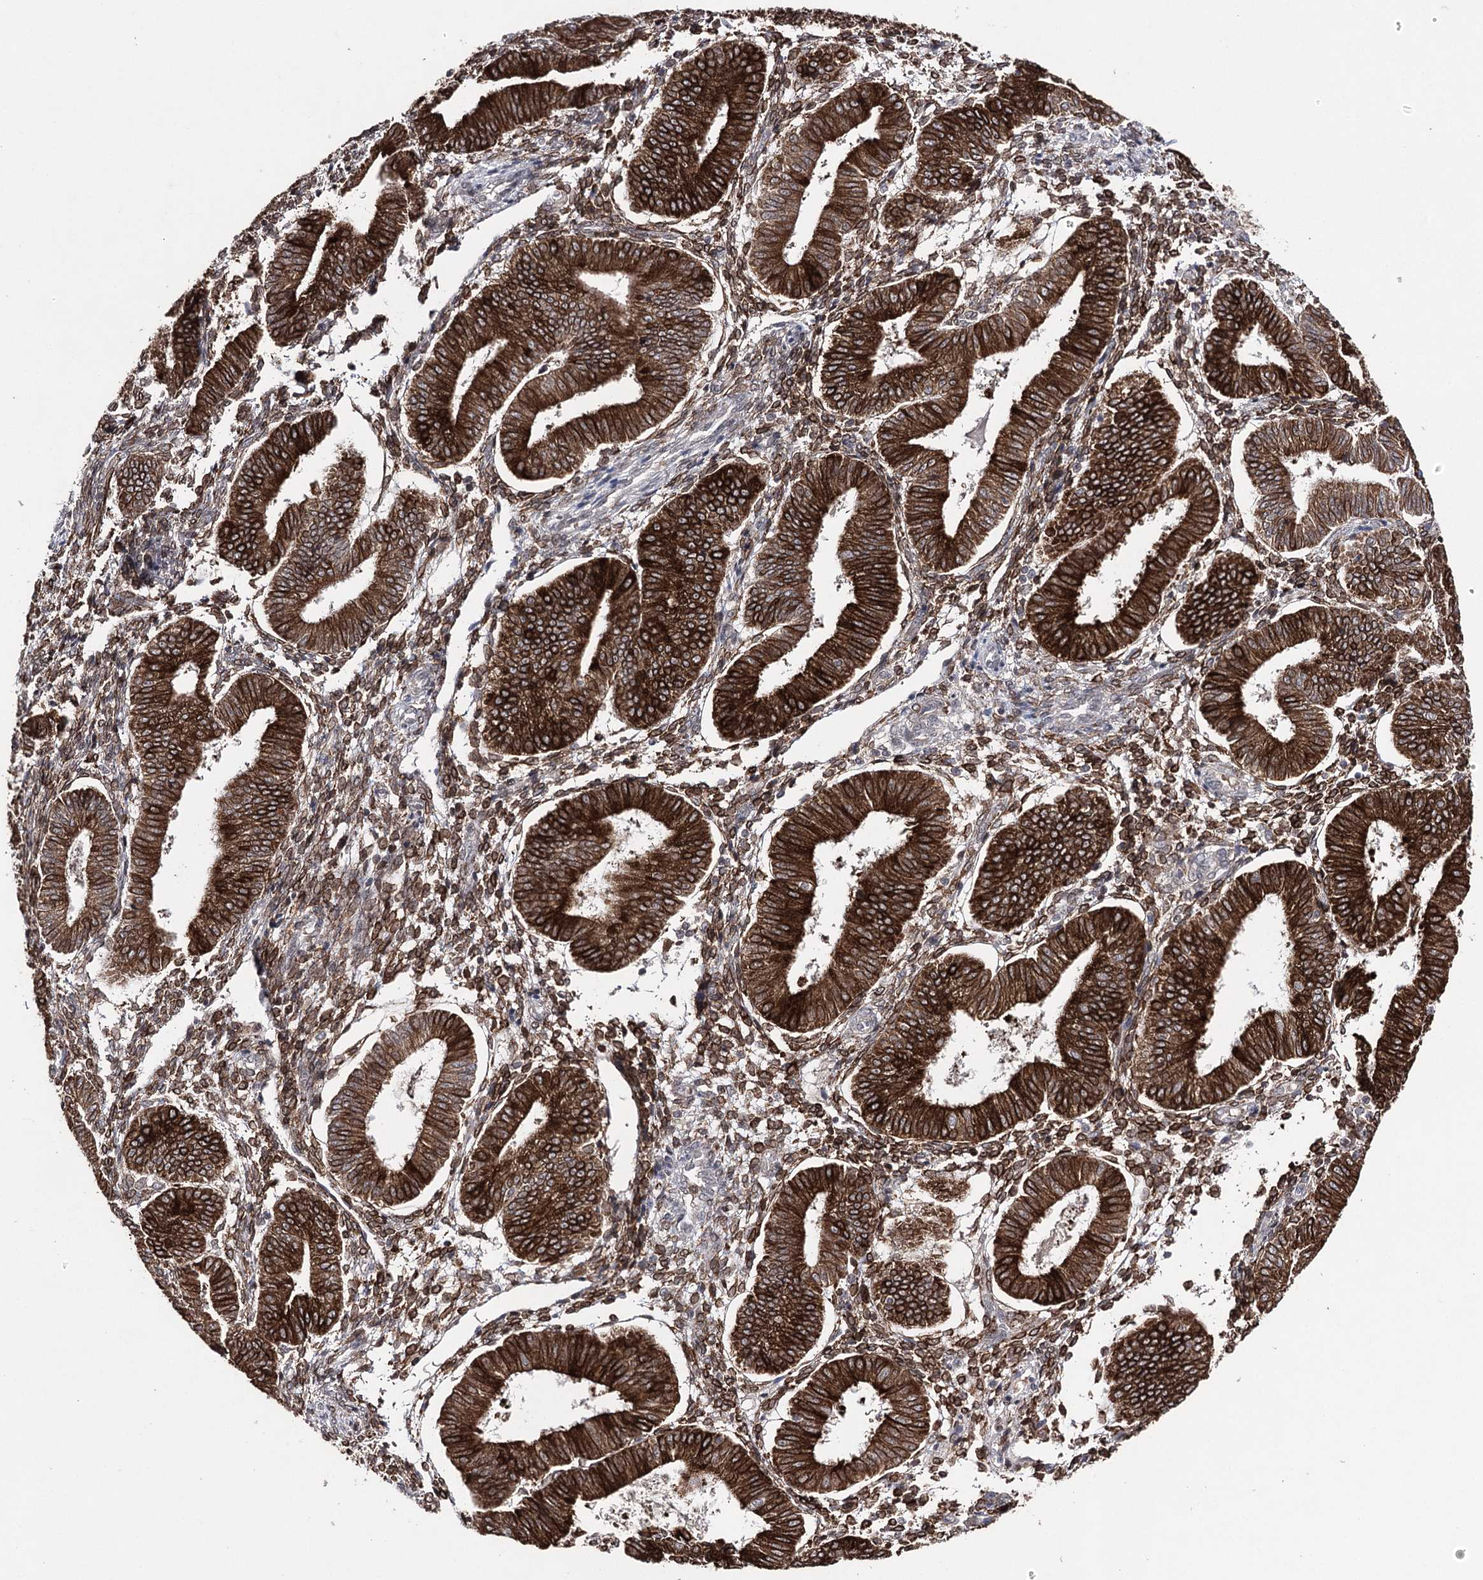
{"staining": {"intensity": "strong", "quantity": "25%-75%", "location": "cytoplasmic/membranous"}, "tissue": "endometrium", "cell_type": "Cells in endometrial stroma", "image_type": "normal", "snomed": [{"axis": "morphology", "description": "Normal tissue, NOS"}, {"axis": "topography", "description": "Endometrium"}], "caption": "A micrograph of human endometrium stained for a protein shows strong cytoplasmic/membranous brown staining in cells in endometrial stroma.", "gene": "HSD11B2", "patient": {"sex": "female", "age": 39}}